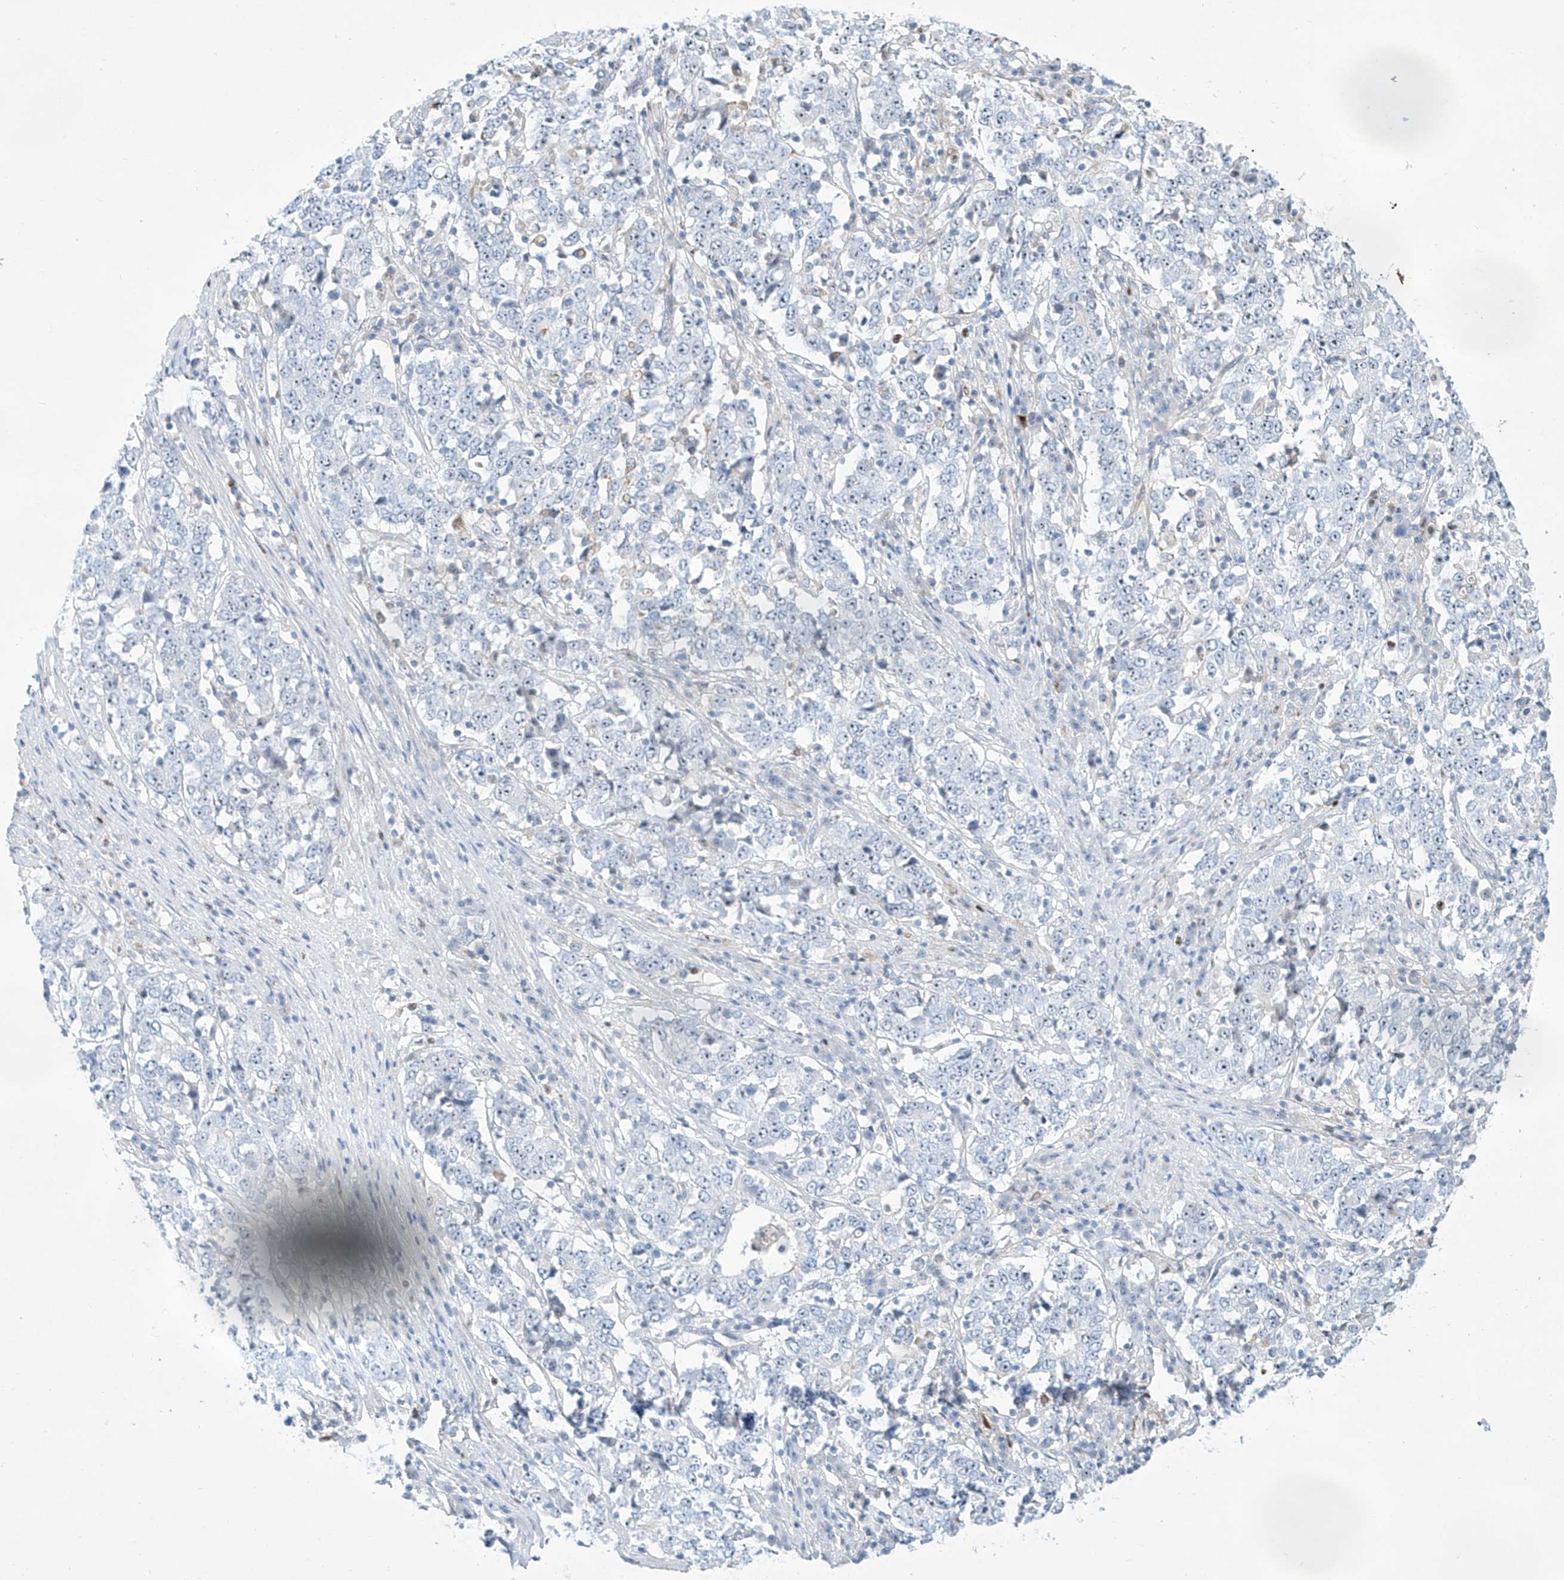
{"staining": {"intensity": "negative", "quantity": "none", "location": "none"}, "tissue": "stomach cancer", "cell_type": "Tumor cells", "image_type": "cancer", "snomed": [{"axis": "morphology", "description": "Adenocarcinoma, NOS"}, {"axis": "topography", "description": "Stomach"}], "caption": "High magnification brightfield microscopy of stomach cancer (adenocarcinoma) stained with DAB (brown) and counterstained with hematoxylin (blue): tumor cells show no significant positivity. The staining is performed using DAB brown chromogen with nuclei counter-stained in using hematoxylin.", "gene": "SNU13", "patient": {"sex": "male", "age": 59}}